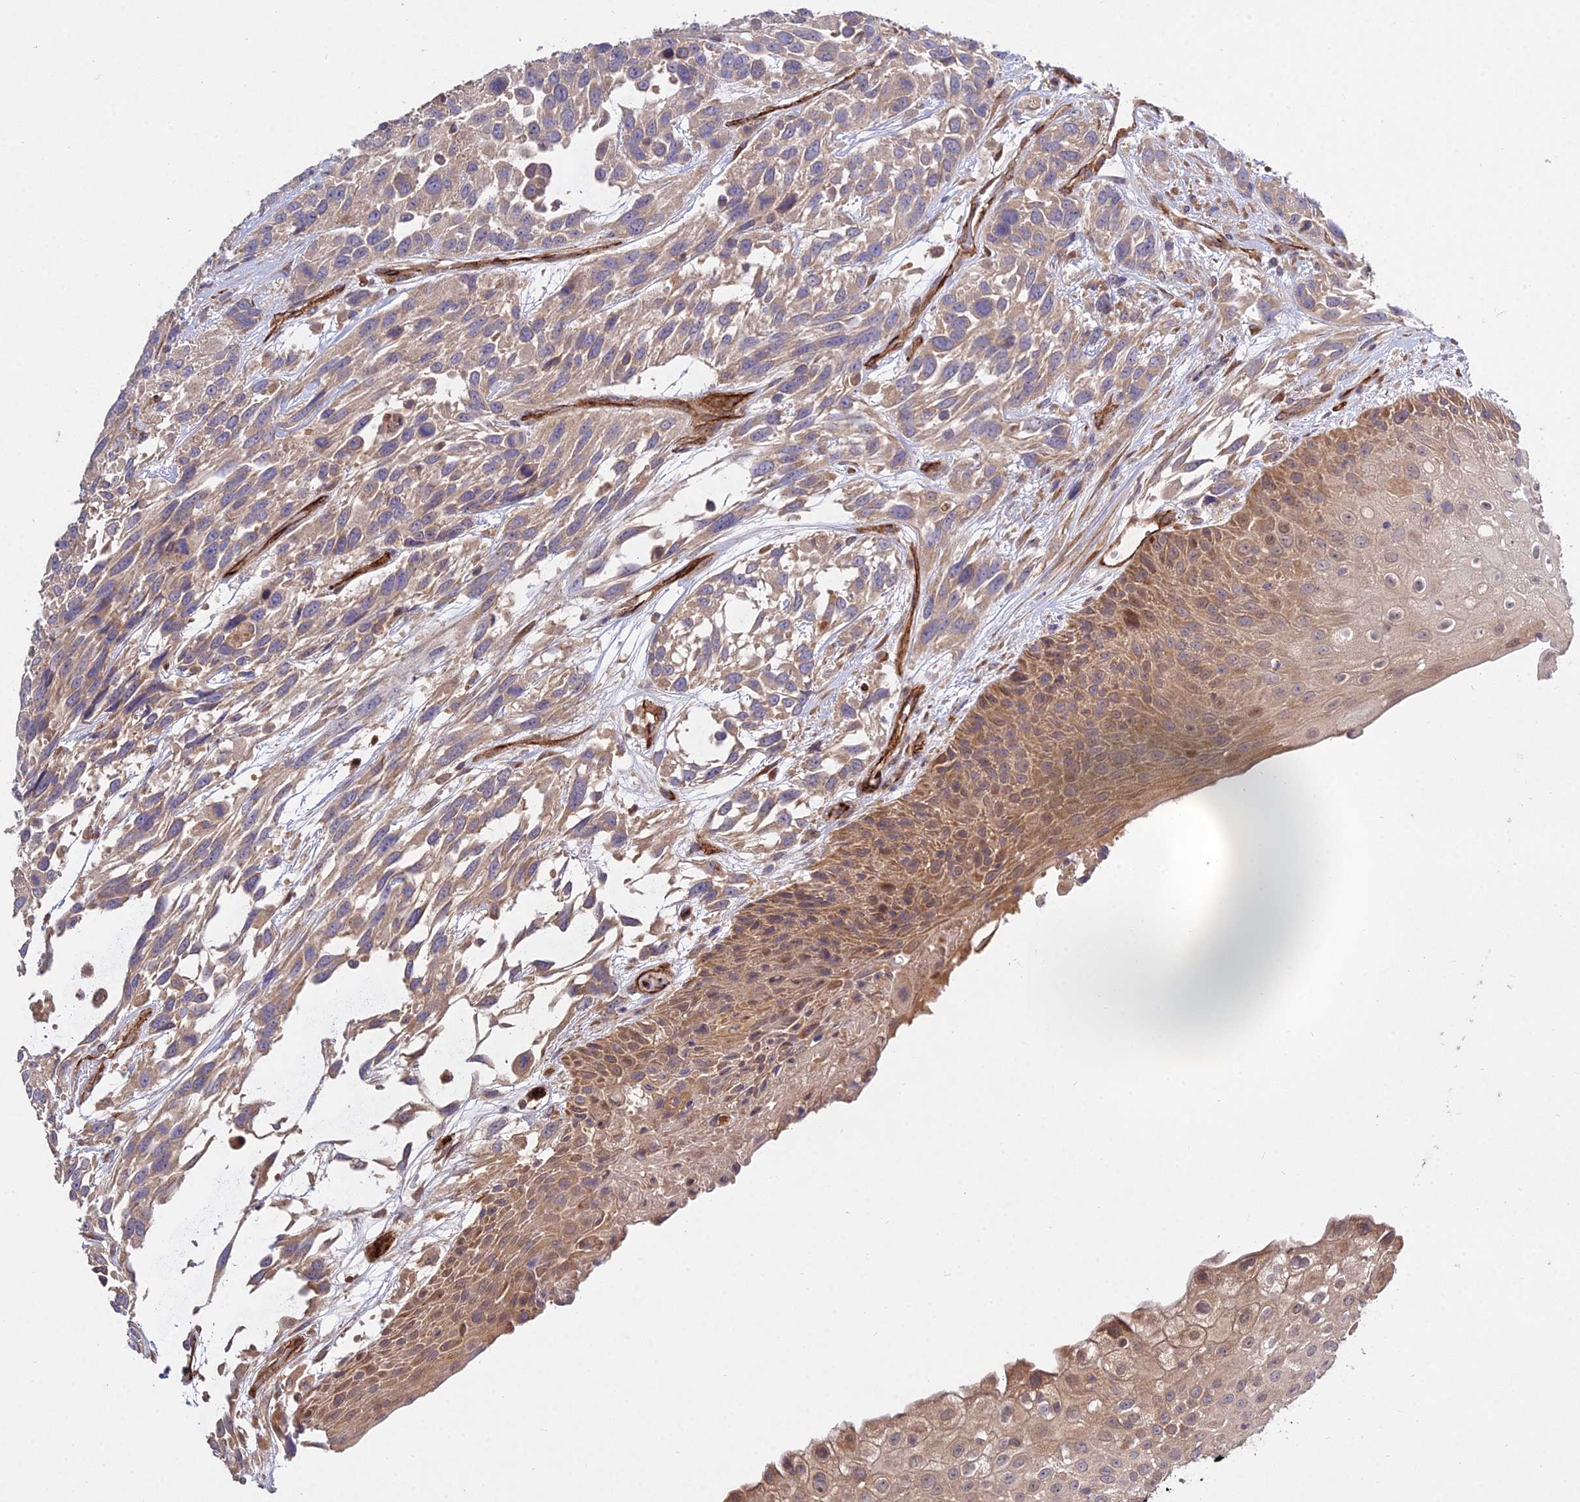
{"staining": {"intensity": "weak", "quantity": "25%-75%", "location": "cytoplasmic/membranous"}, "tissue": "urothelial cancer", "cell_type": "Tumor cells", "image_type": "cancer", "snomed": [{"axis": "morphology", "description": "Urothelial carcinoma, High grade"}, {"axis": "topography", "description": "Urinary bladder"}], "caption": "Immunohistochemistry (IHC) micrograph of neoplastic tissue: urothelial carcinoma (high-grade) stained using IHC reveals low levels of weak protein expression localized specifically in the cytoplasmic/membranous of tumor cells, appearing as a cytoplasmic/membranous brown color.", "gene": "GRTP1", "patient": {"sex": "female", "age": 70}}